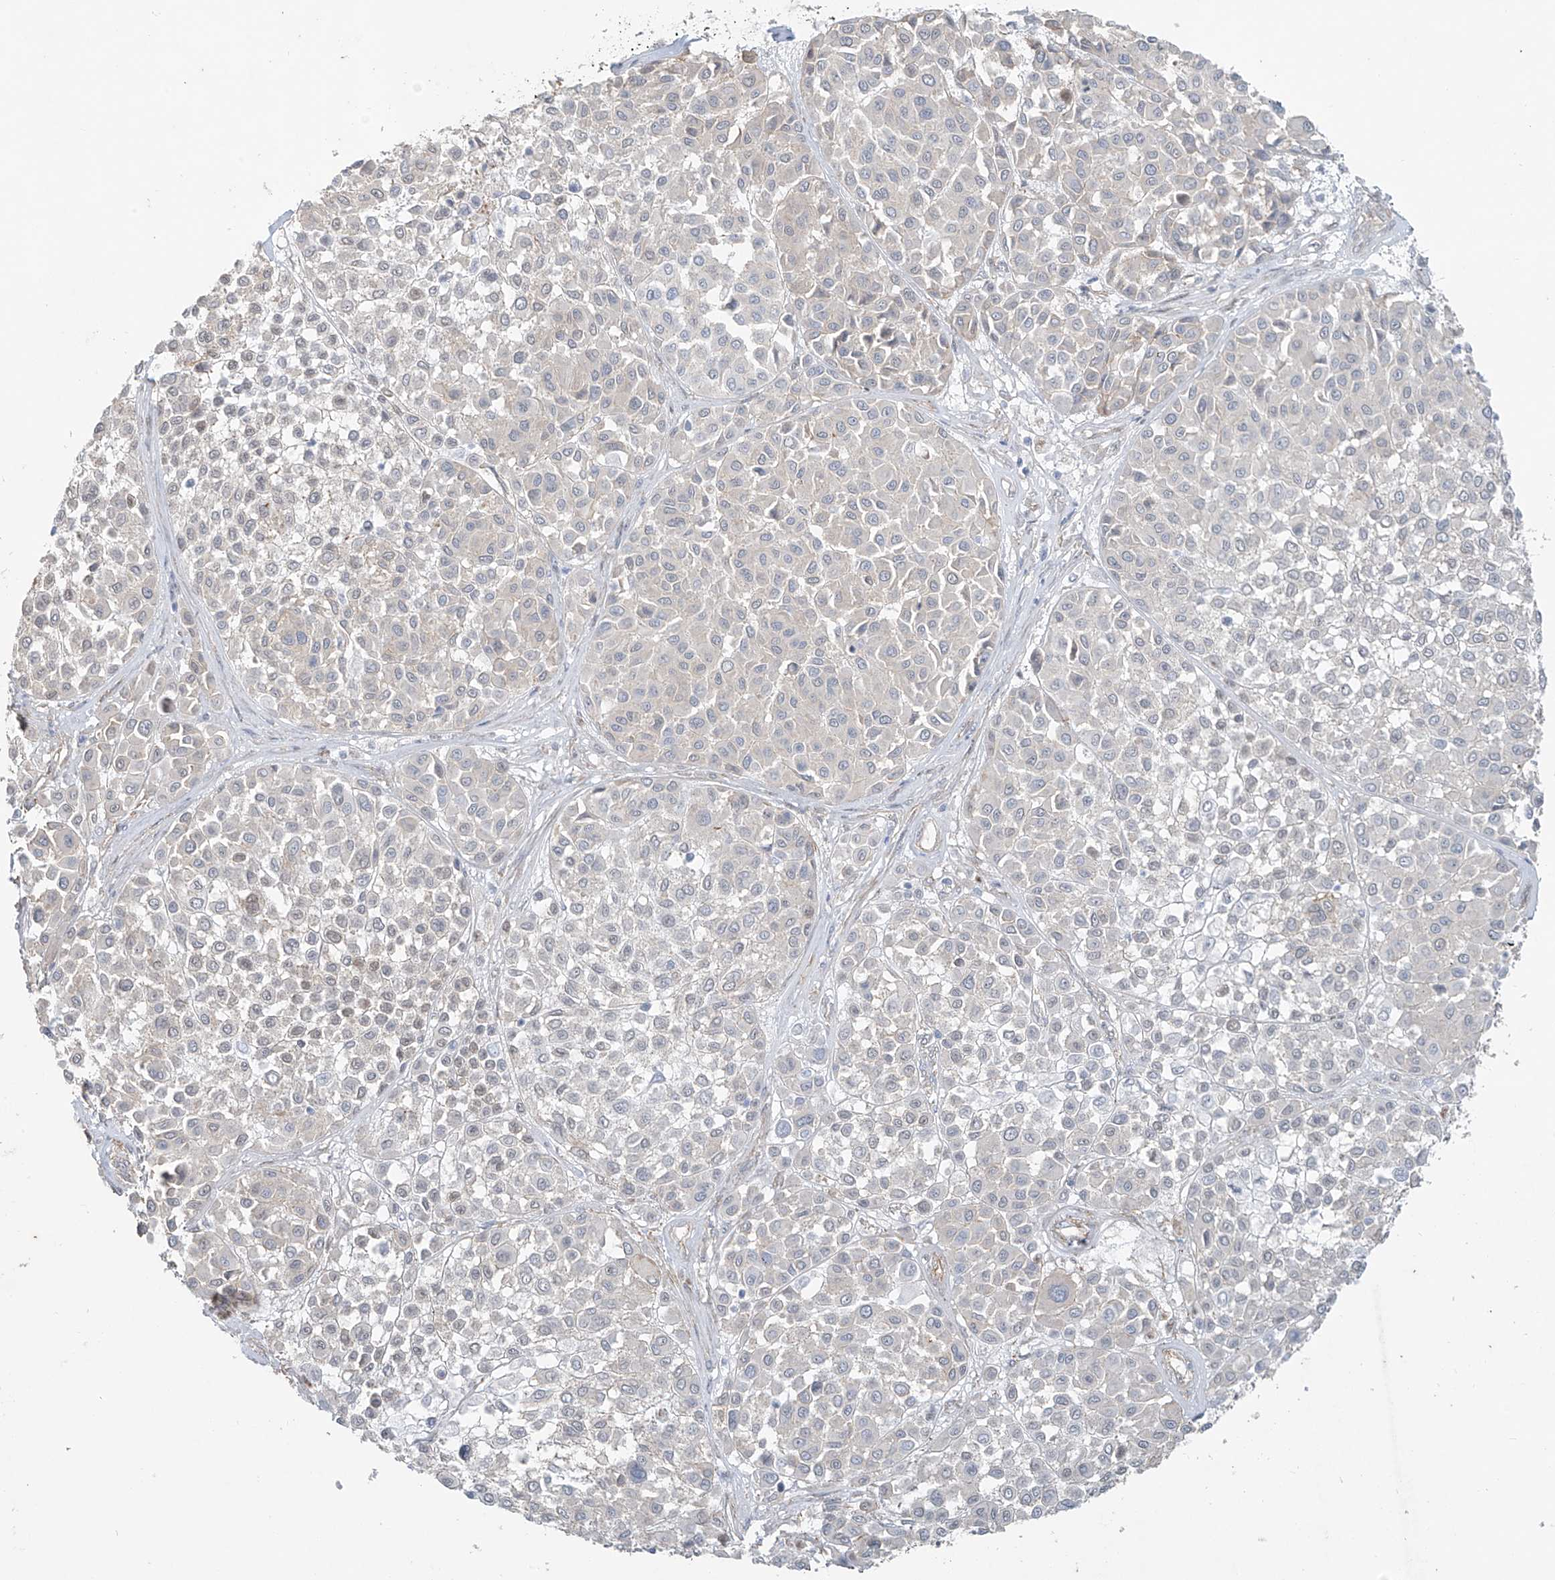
{"staining": {"intensity": "negative", "quantity": "none", "location": "none"}, "tissue": "melanoma", "cell_type": "Tumor cells", "image_type": "cancer", "snomed": [{"axis": "morphology", "description": "Malignant melanoma, Metastatic site"}, {"axis": "topography", "description": "Soft tissue"}], "caption": "This image is of malignant melanoma (metastatic site) stained with IHC to label a protein in brown with the nuclei are counter-stained blue. There is no staining in tumor cells.", "gene": "TUBE1", "patient": {"sex": "male", "age": 41}}